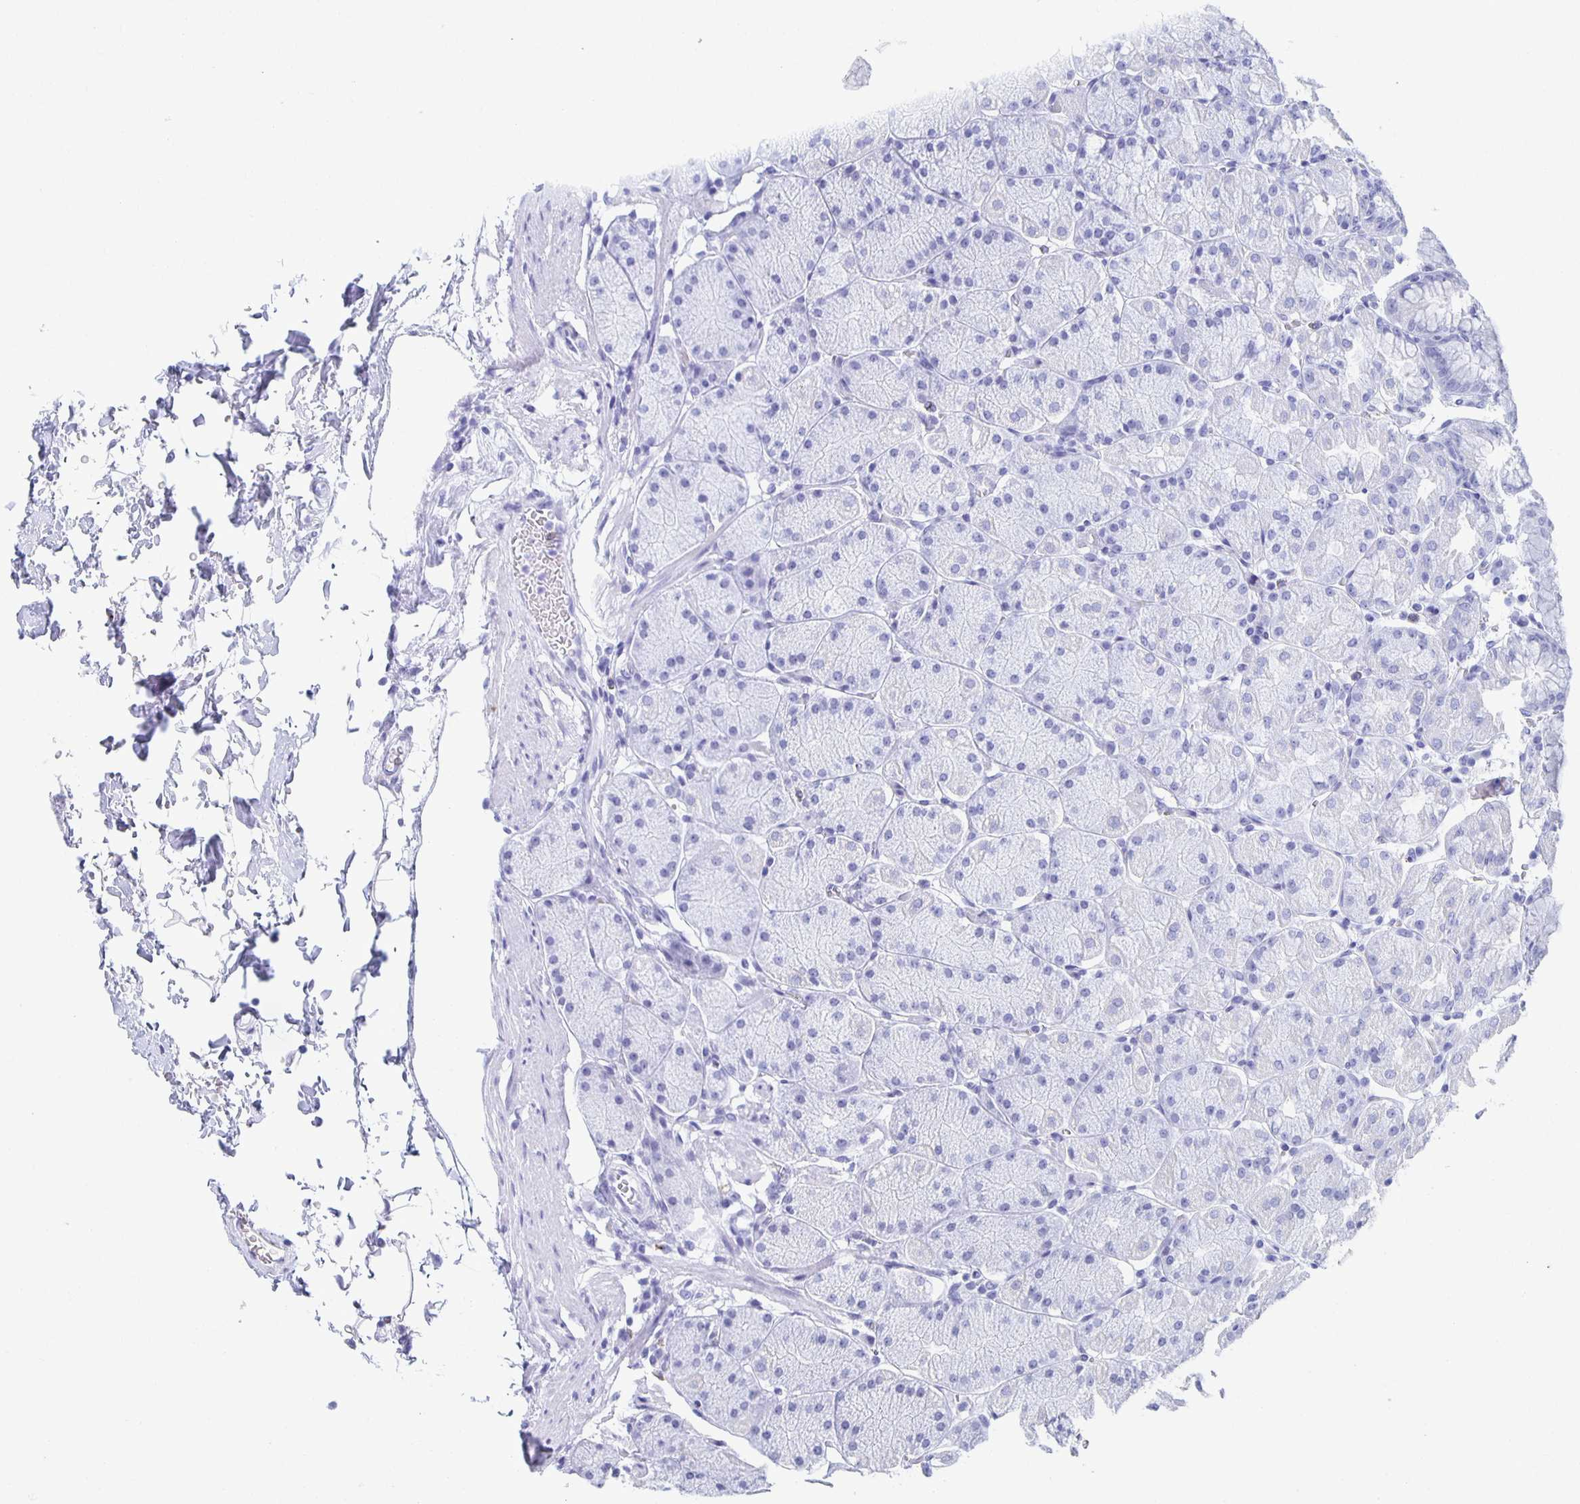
{"staining": {"intensity": "negative", "quantity": "none", "location": "none"}, "tissue": "stomach", "cell_type": "Glandular cells", "image_type": "normal", "snomed": [{"axis": "morphology", "description": "Normal tissue, NOS"}, {"axis": "topography", "description": "Stomach, upper"}, {"axis": "topography", "description": "Stomach"}], "caption": "IHC image of unremarkable human stomach stained for a protein (brown), which demonstrates no expression in glandular cells. (DAB (3,3'-diaminobenzidine) IHC with hematoxylin counter stain).", "gene": "ZNF691", "patient": {"sex": "male", "age": 76}}